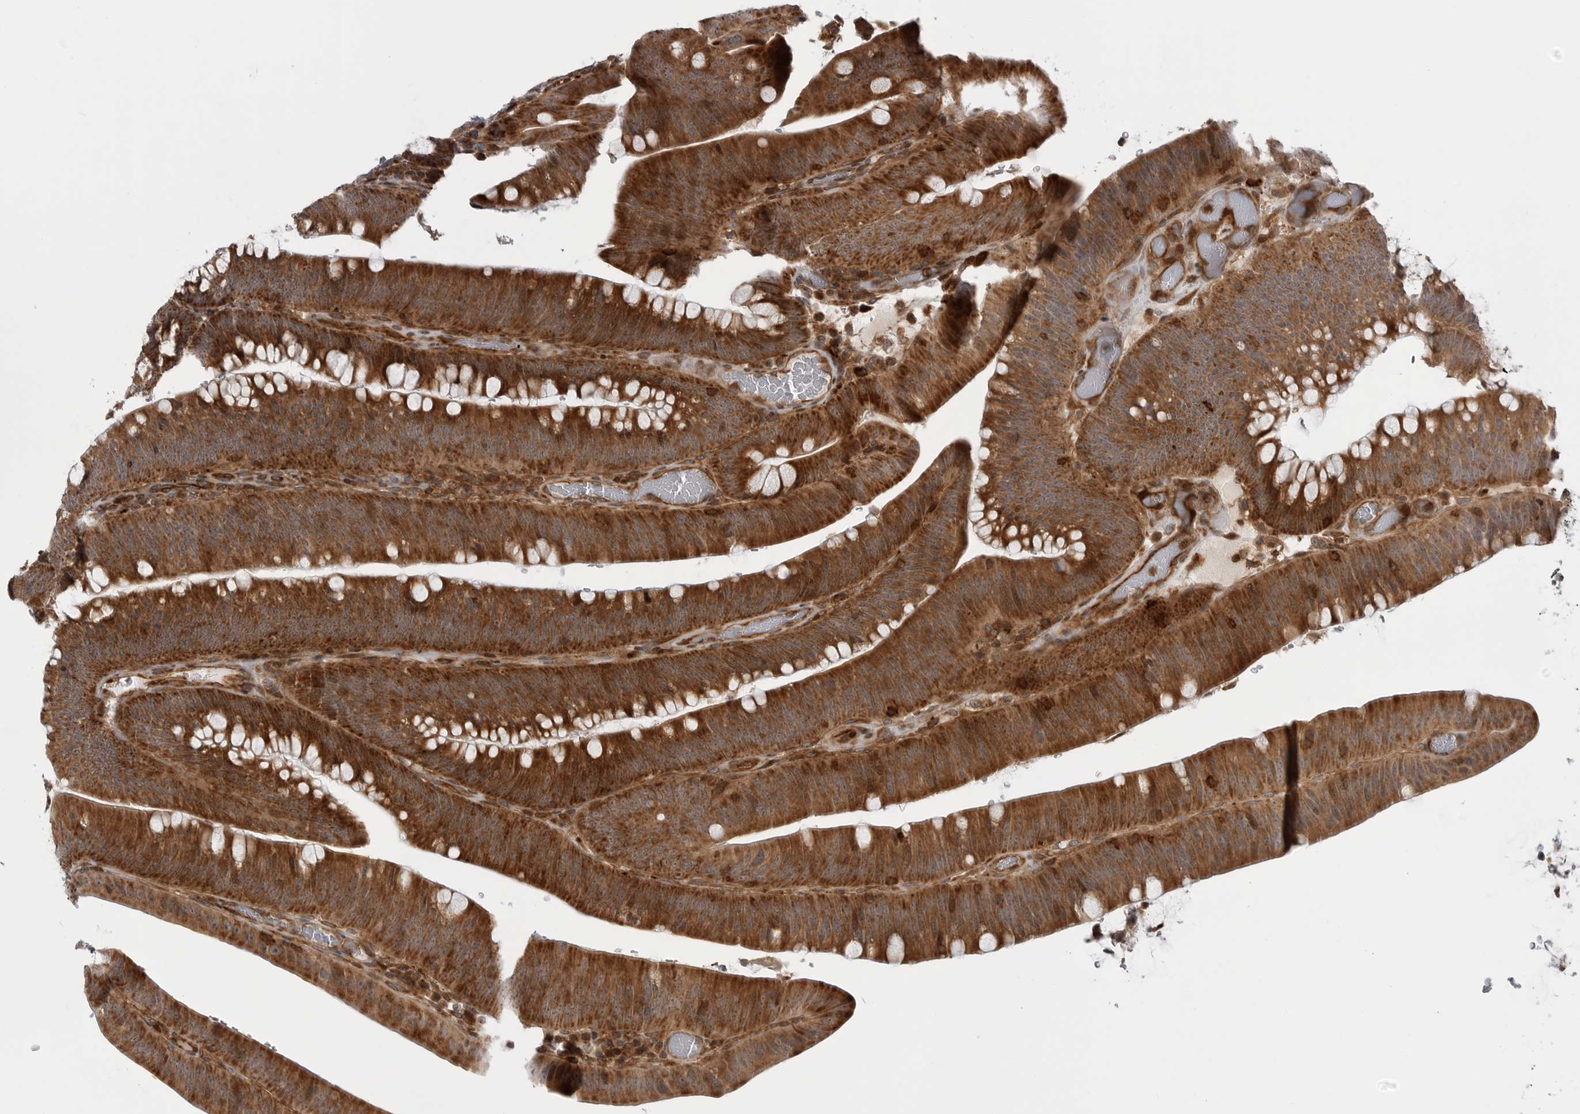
{"staining": {"intensity": "strong", "quantity": ">75%", "location": "cytoplasmic/membranous"}, "tissue": "colorectal cancer", "cell_type": "Tumor cells", "image_type": "cancer", "snomed": [{"axis": "morphology", "description": "Normal tissue, NOS"}, {"axis": "topography", "description": "Colon"}], "caption": "Human colorectal cancer stained for a protein (brown) shows strong cytoplasmic/membranous positive expression in approximately >75% of tumor cells.", "gene": "ABL1", "patient": {"sex": "female", "age": 82}}